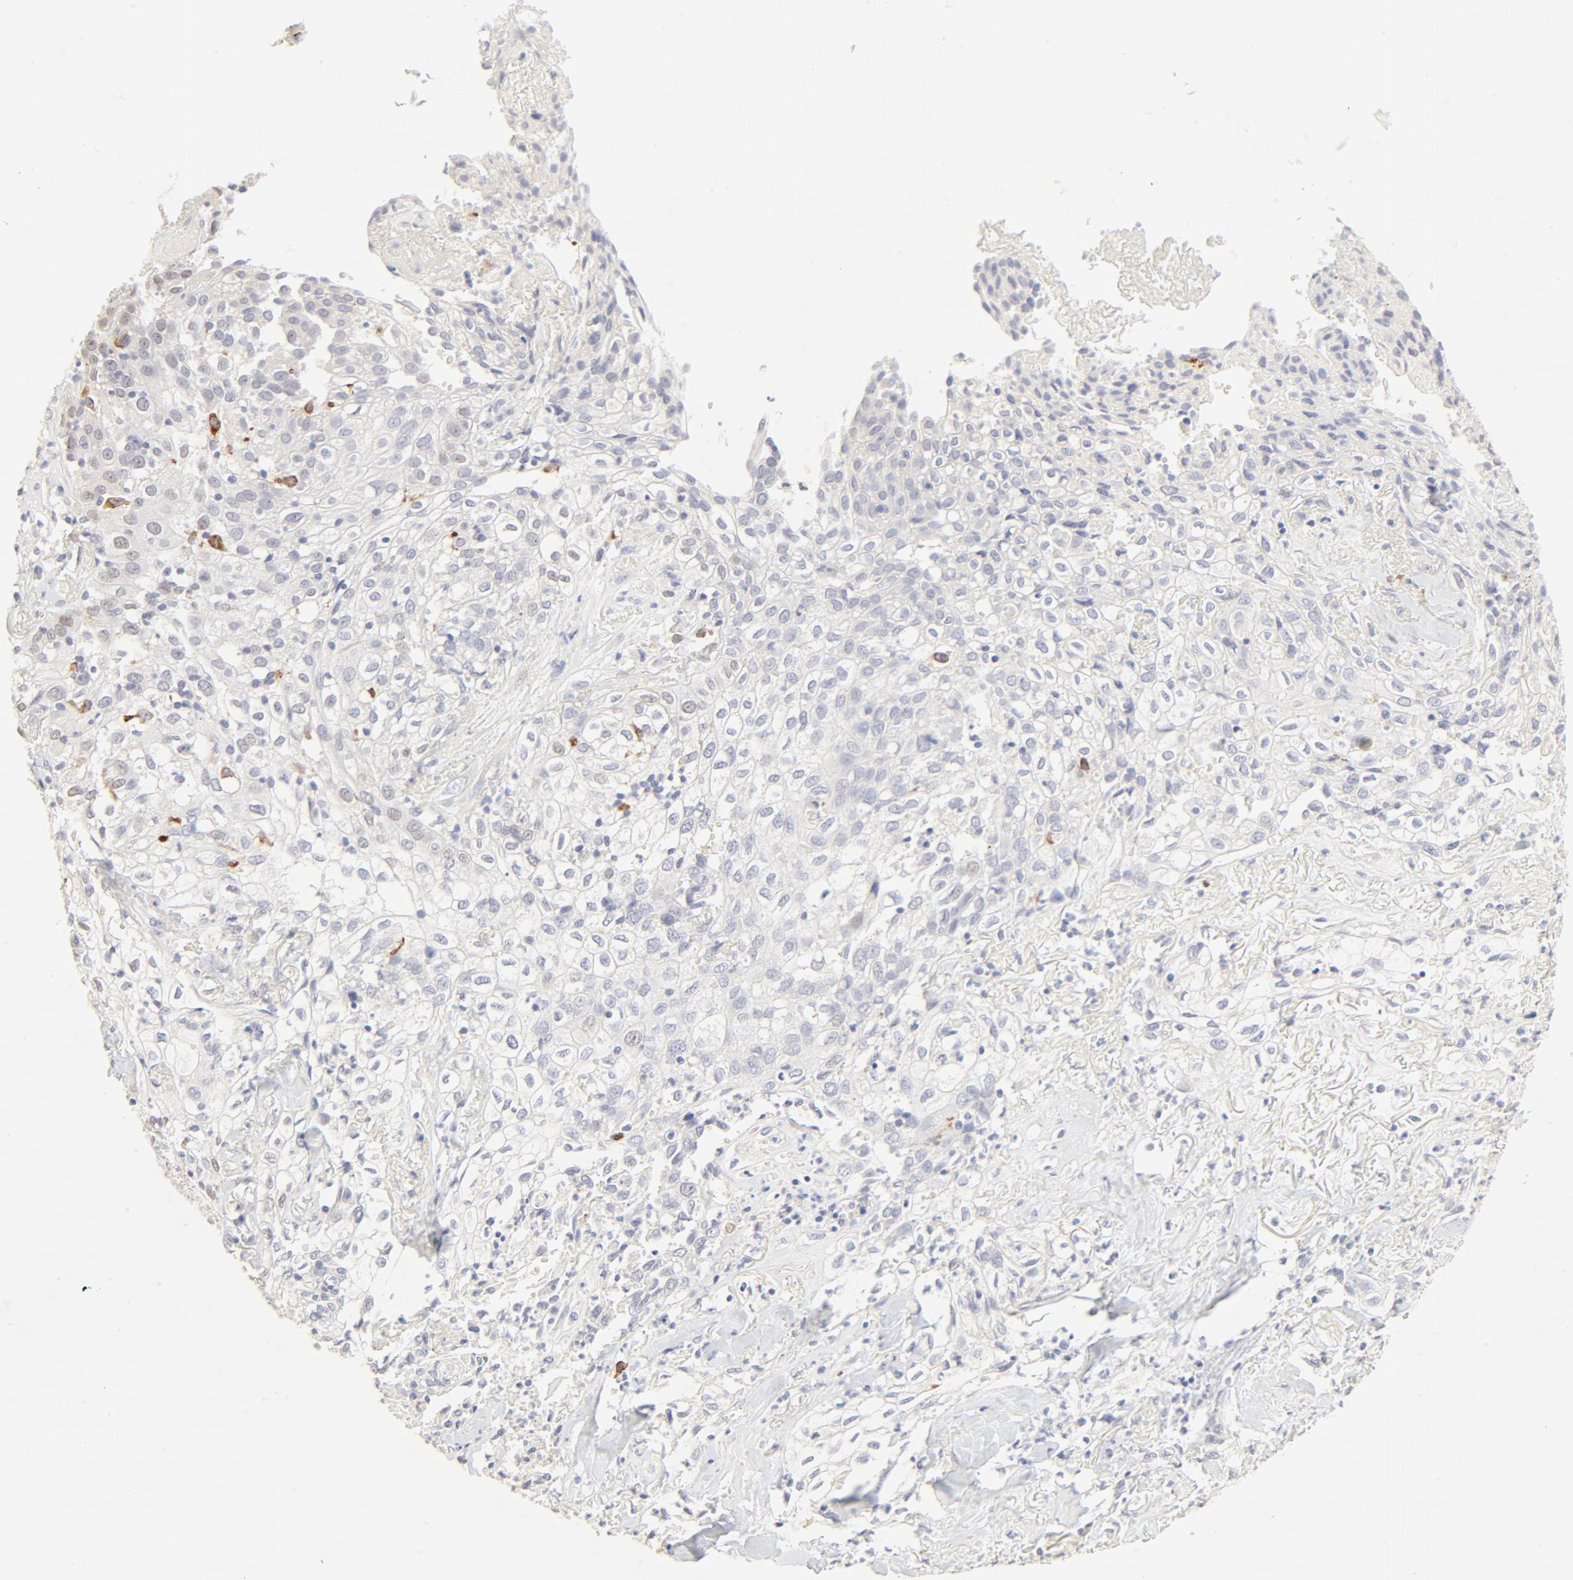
{"staining": {"intensity": "negative", "quantity": "none", "location": "none"}, "tissue": "skin cancer", "cell_type": "Tumor cells", "image_type": "cancer", "snomed": [{"axis": "morphology", "description": "Squamous cell carcinoma, NOS"}, {"axis": "topography", "description": "Skin"}], "caption": "The histopathology image displays no significant expression in tumor cells of skin cancer.", "gene": "FCGBP", "patient": {"sex": "male", "age": 65}}